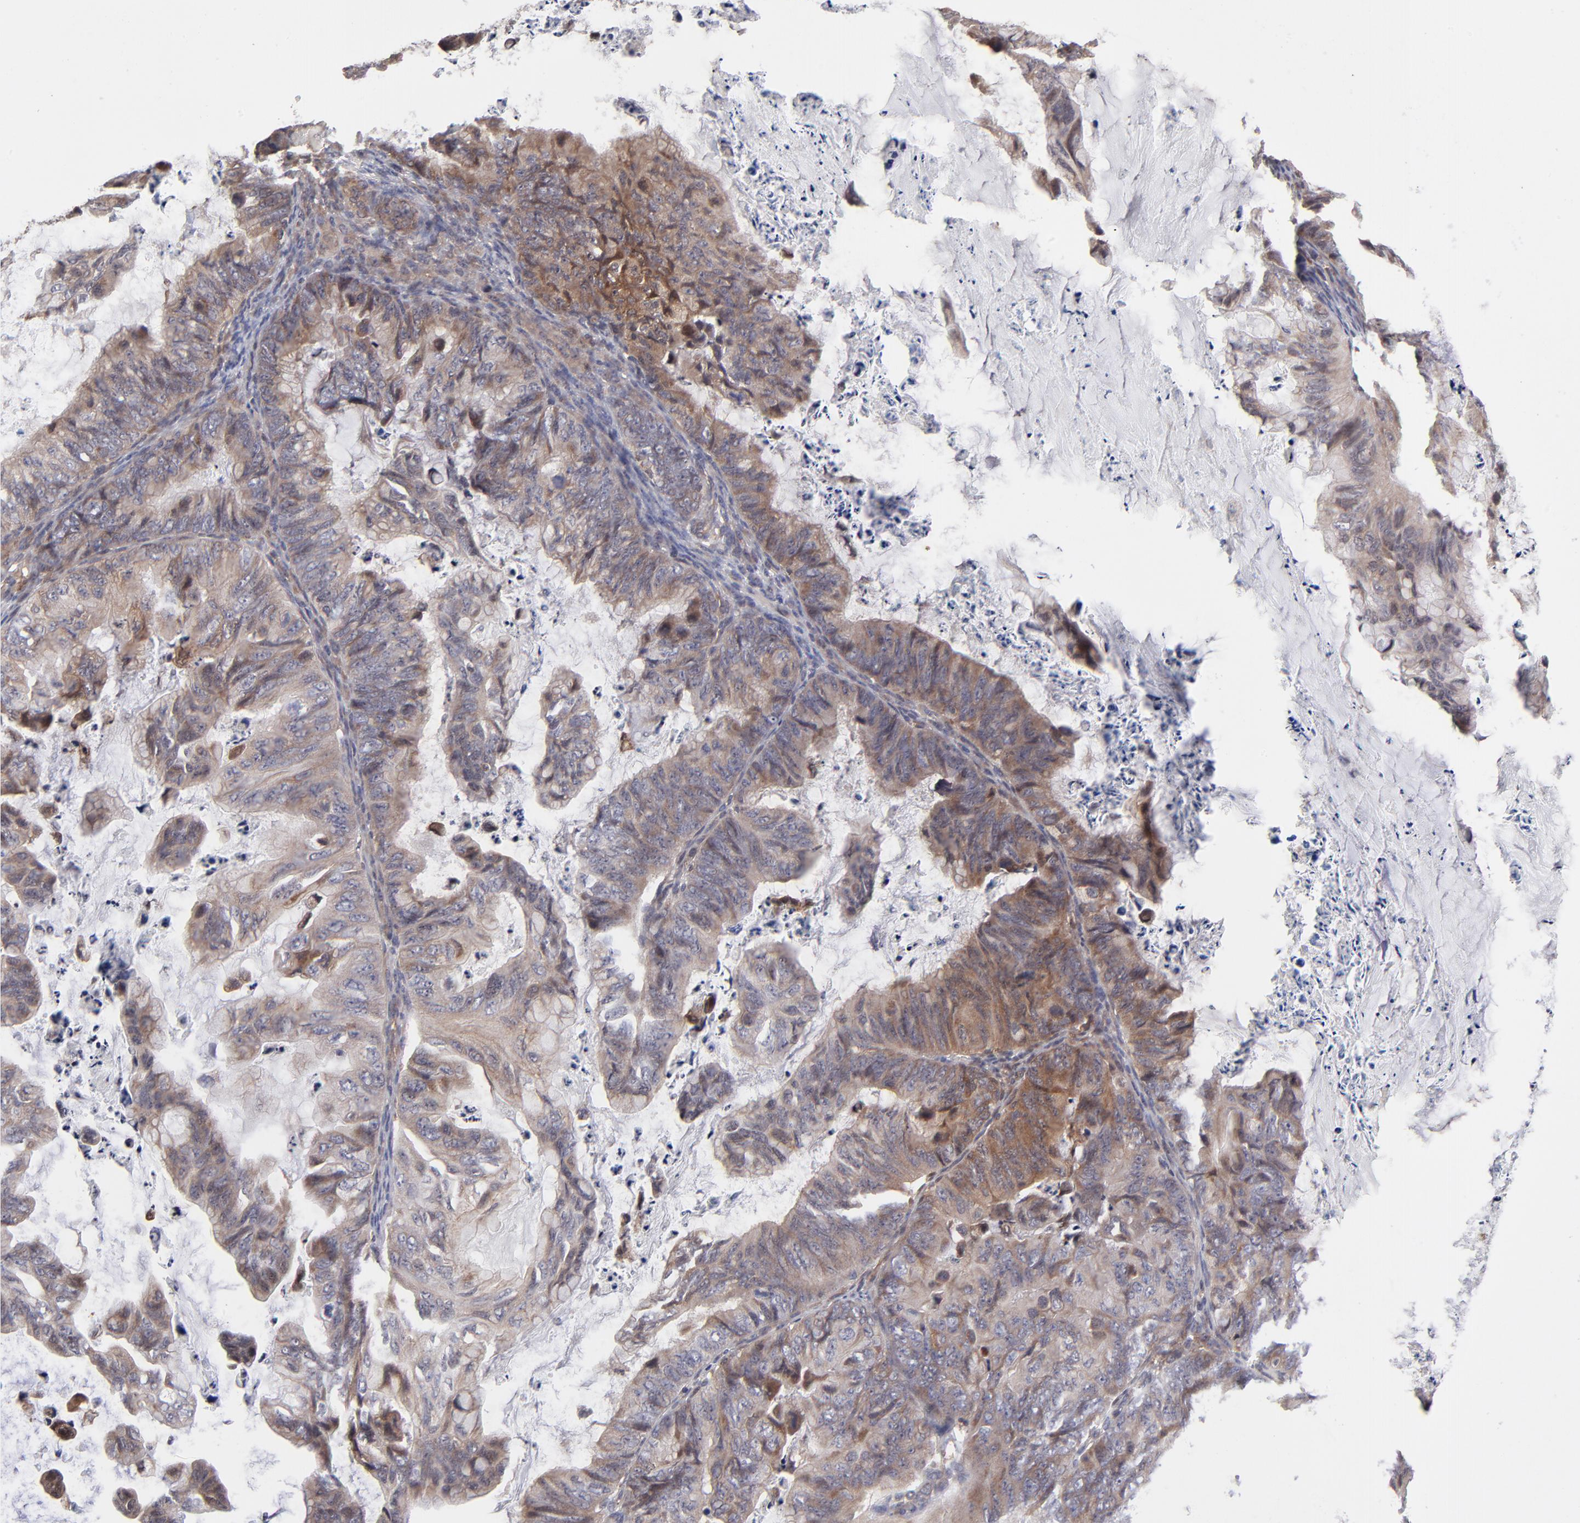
{"staining": {"intensity": "weak", "quantity": "25%-75%", "location": "cytoplasmic/membranous"}, "tissue": "ovarian cancer", "cell_type": "Tumor cells", "image_type": "cancer", "snomed": [{"axis": "morphology", "description": "Cystadenocarcinoma, mucinous, NOS"}, {"axis": "topography", "description": "Ovary"}], "caption": "Protein expression analysis of ovarian cancer (mucinous cystadenocarcinoma) shows weak cytoplasmic/membranous positivity in approximately 25%-75% of tumor cells.", "gene": "UBE2L6", "patient": {"sex": "female", "age": 36}}